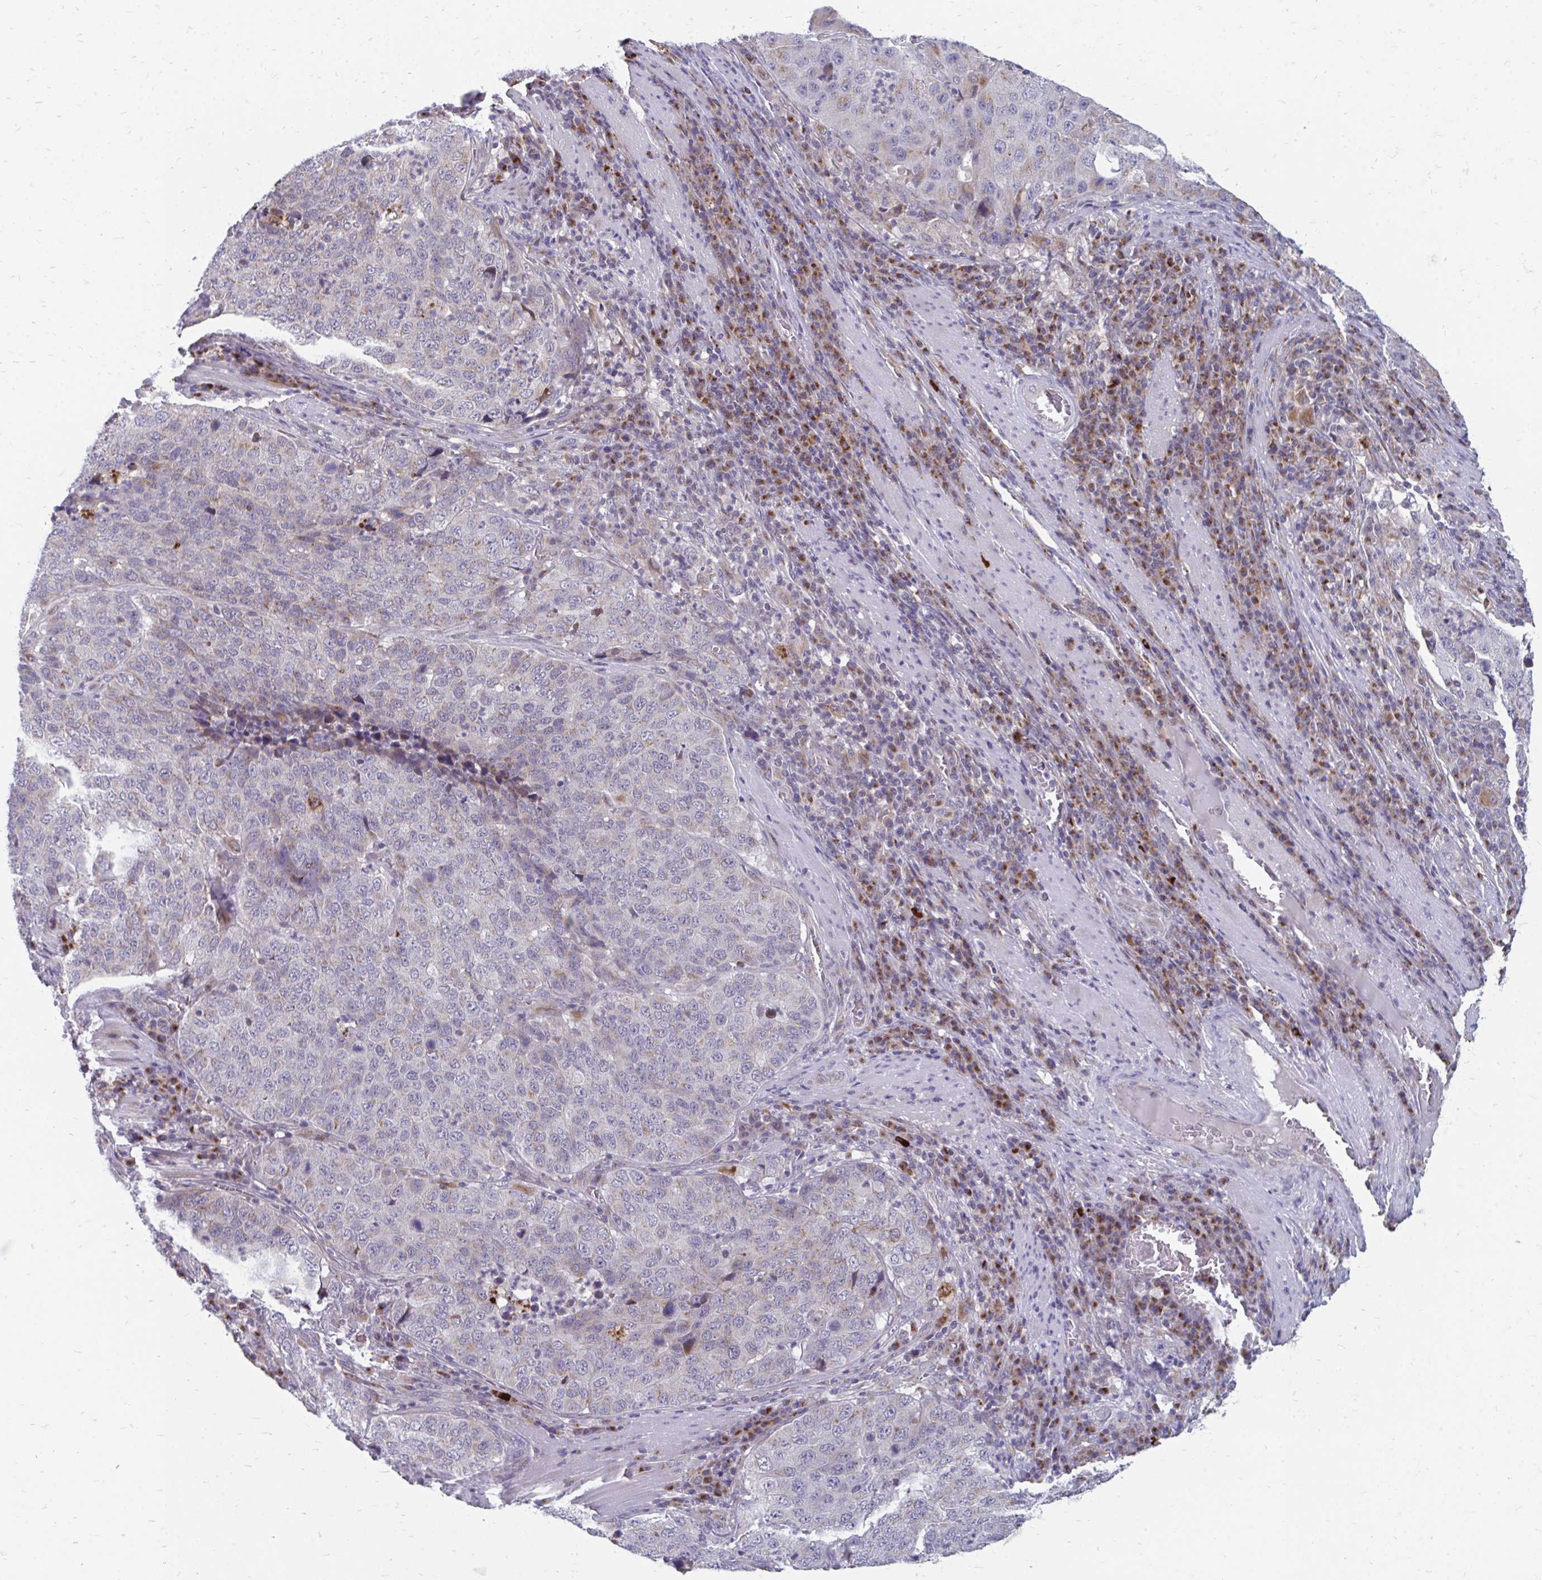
{"staining": {"intensity": "weak", "quantity": "<25%", "location": "cytoplasmic/membranous"}, "tissue": "stomach cancer", "cell_type": "Tumor cells", "image_type": "cancer", "snomed": [{"axis": "morphology", "description": "Adenocarcinoma, NOS"}, {"axis": "topography", "description": "Stomach"}], "caption": "Immunohistochemical staining of human stomach cancer exhibits no significant expression in tumor cells.", "gene": "PABIR3", "patient": {"sex": "male", "age": 71}}